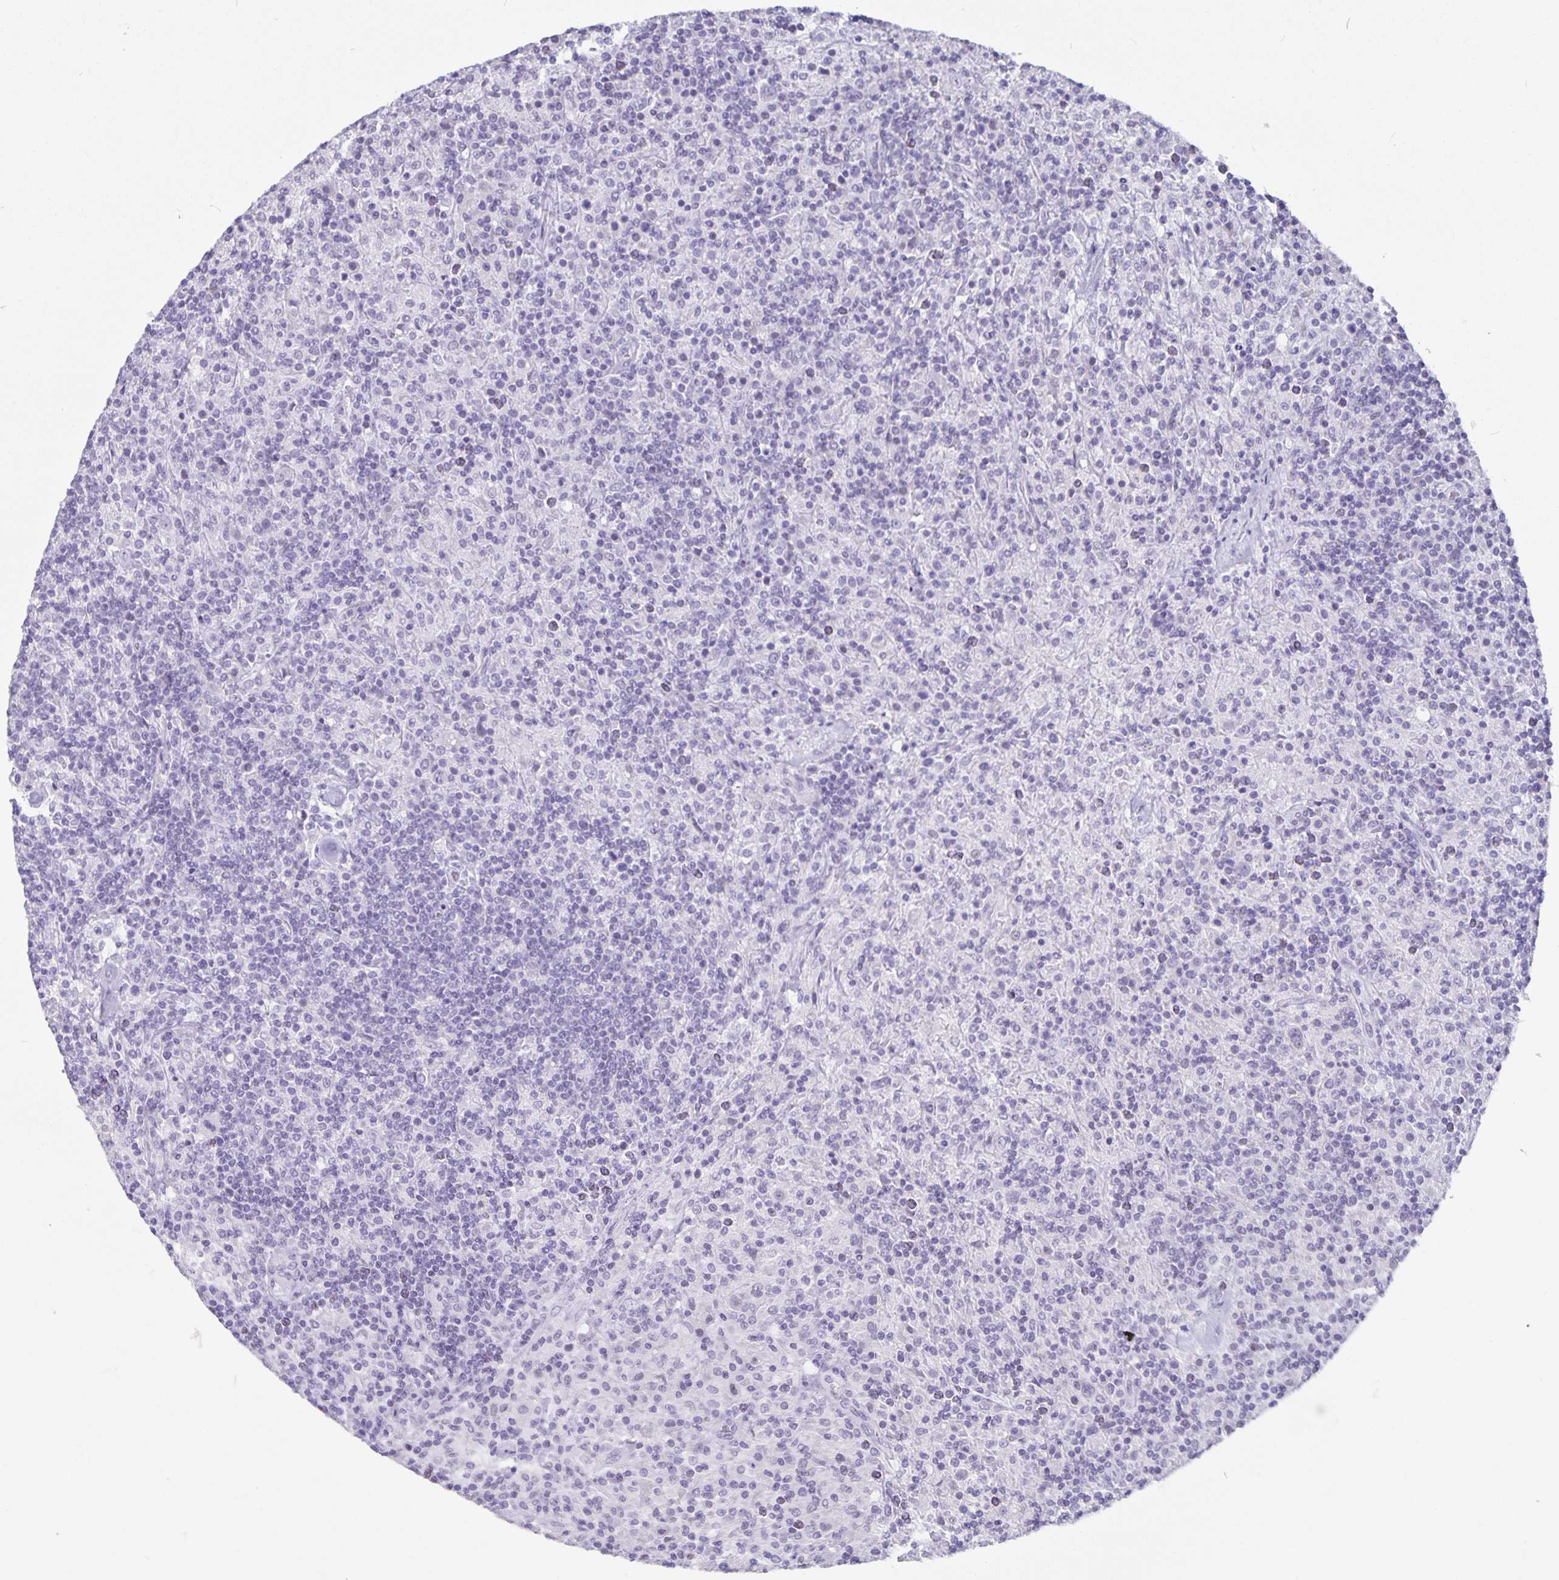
{"staining": {"intensity": "negative", "quantity": "none", "location": "none"}, "tissue": "lymphoma", "cell_type": "Tumor cells", "image_type": "cancer", "snomed": [{"axis": "morphology", "description": "Hodgkin's disease, NOS"}, {"axis": "topography", "description": "Lymph node"}], "caption": "DAB immunohistochemical staining of human Hodgkin's disease demonstrates no significant staining in tumor cells.", "gene": "OLIG2", "patient": {"sex": "male", "age": 70}}